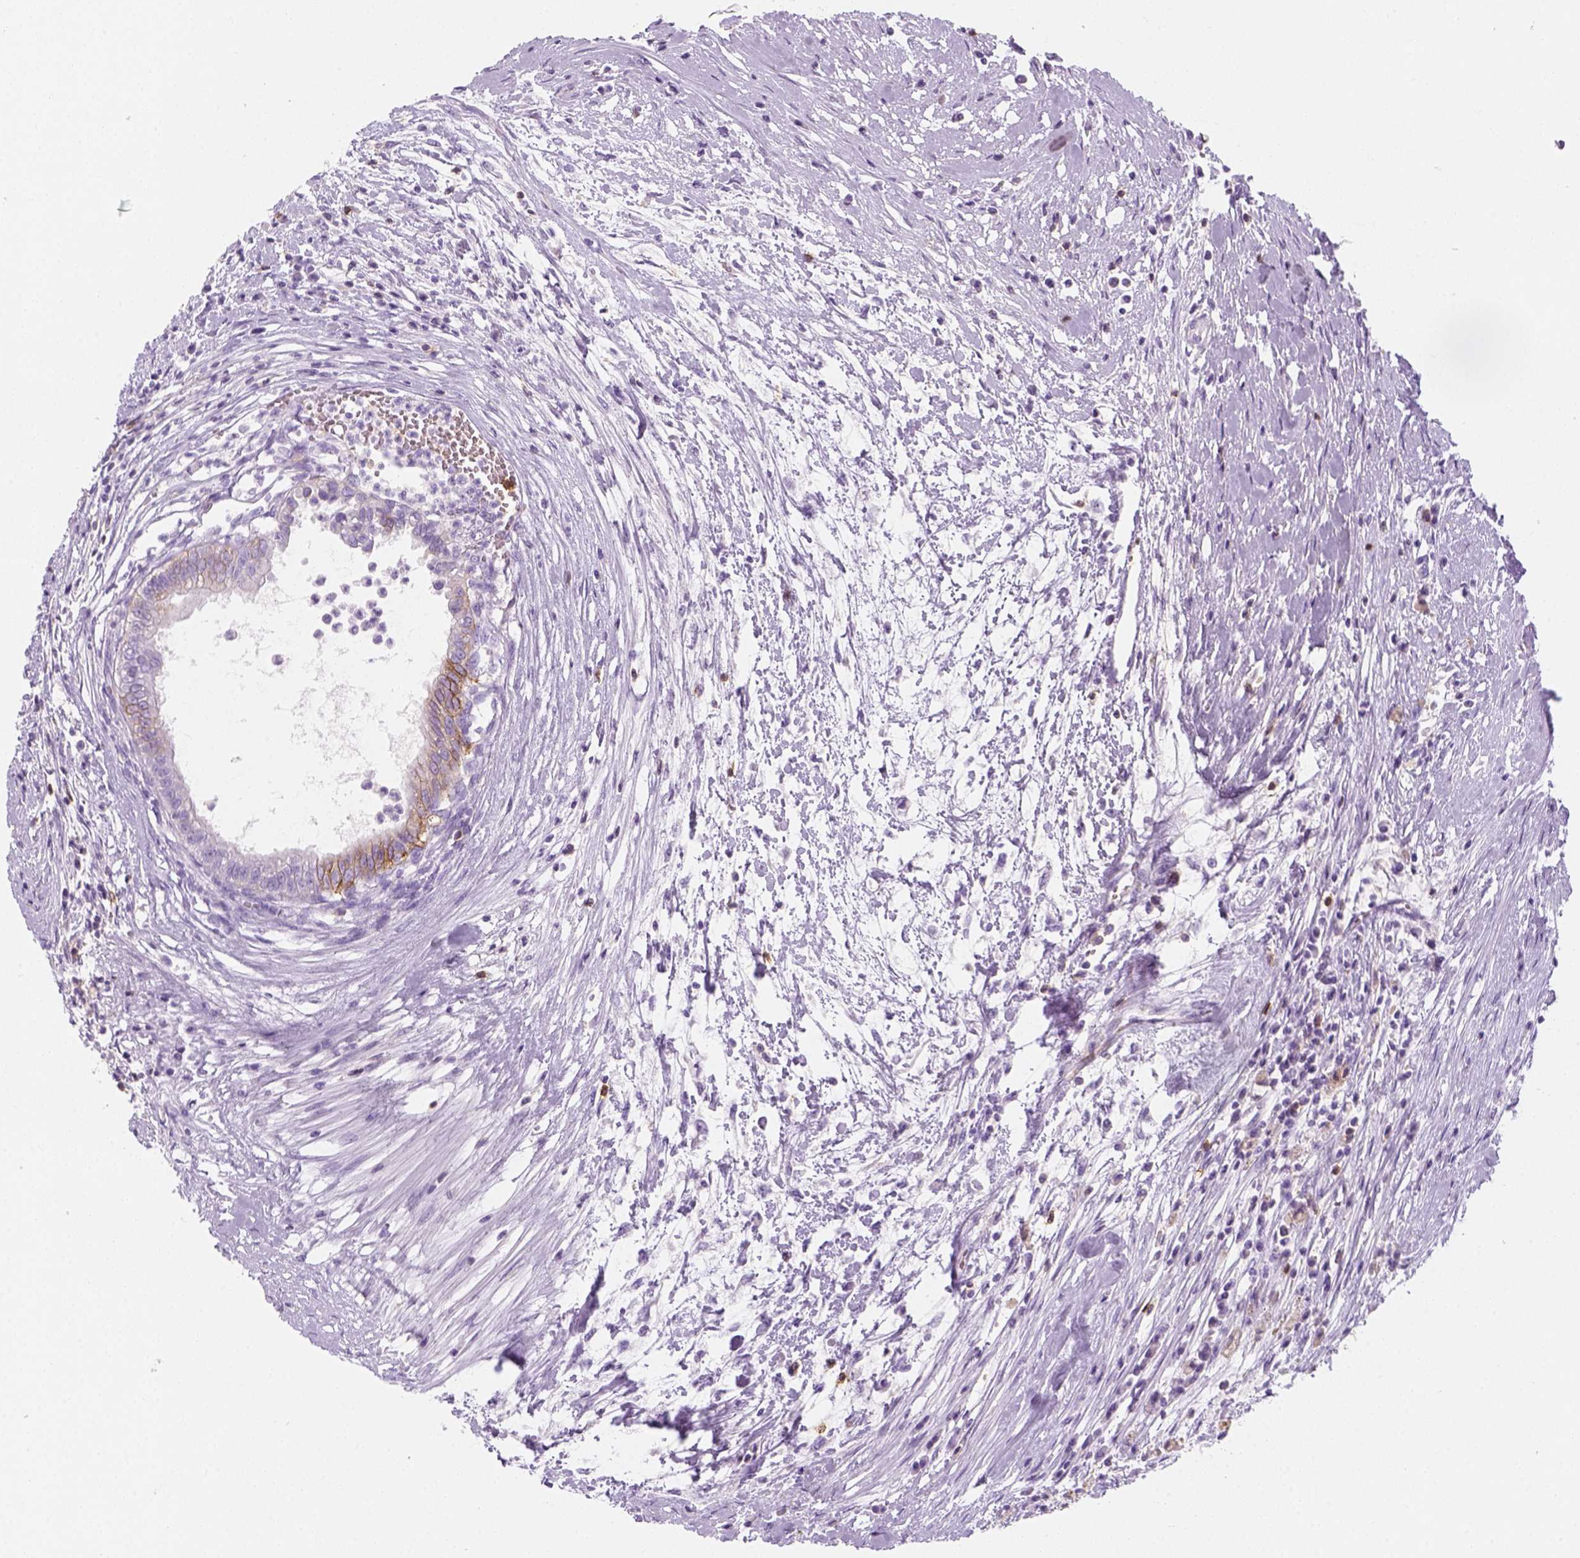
{"staining": {"intensity": "moderate", "quantity": "<25%", "location": "cytoplasmic/membranous"}, "tissue": "testis cancer", "cell_type": "Tumor cells", "image_type": "cancer", "snomed": [{"axis": "morphology", "description": "Carcinoma, Embryonal, NOS"}, {"axis": "topography", "description": "Testis"}], "caption": "Testis cancer stained with a protein marker exhibits moderate staining in tumor cells.", "gene": "AQP3", "patient": {"sex": "male", "age": 37}}